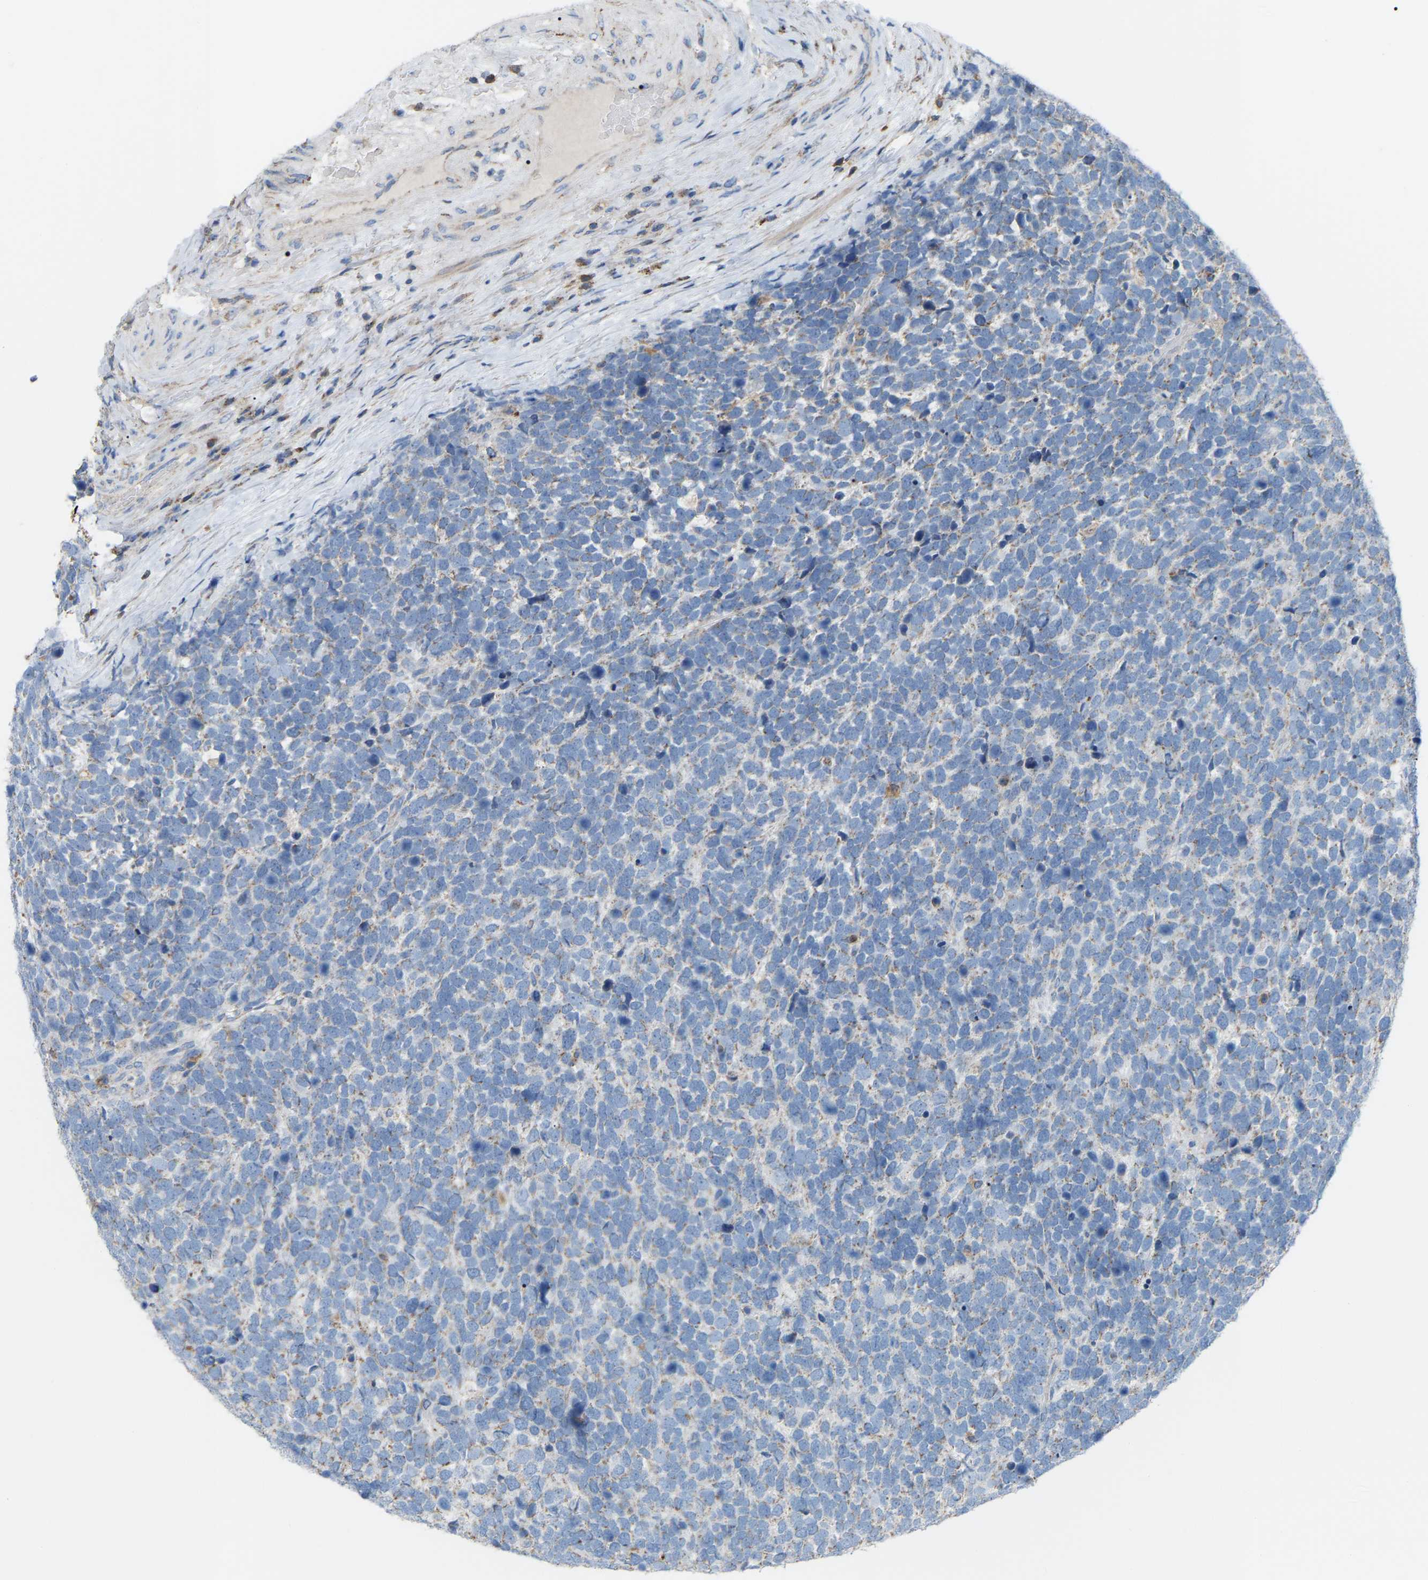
{"staining": {"intensity": "negative", "quantity": "none", "location": "none"}, "tissue": "urothelial cancer", "cell_type": "Tumor cells", "image_type": "cancer", "snomed": [{"axis": "morphology", "description": "Urothelial carcinoma, High grade"}, {"axis": "topography", "description": "Urinary bladder"}], "caption": "Immunohistochemical staining of human urothelial carcinoma (high-grade) demonstrates no significant staining in tumor cells.", "gene": "CROT", "patient": {"sex": "female", "age": 82}}